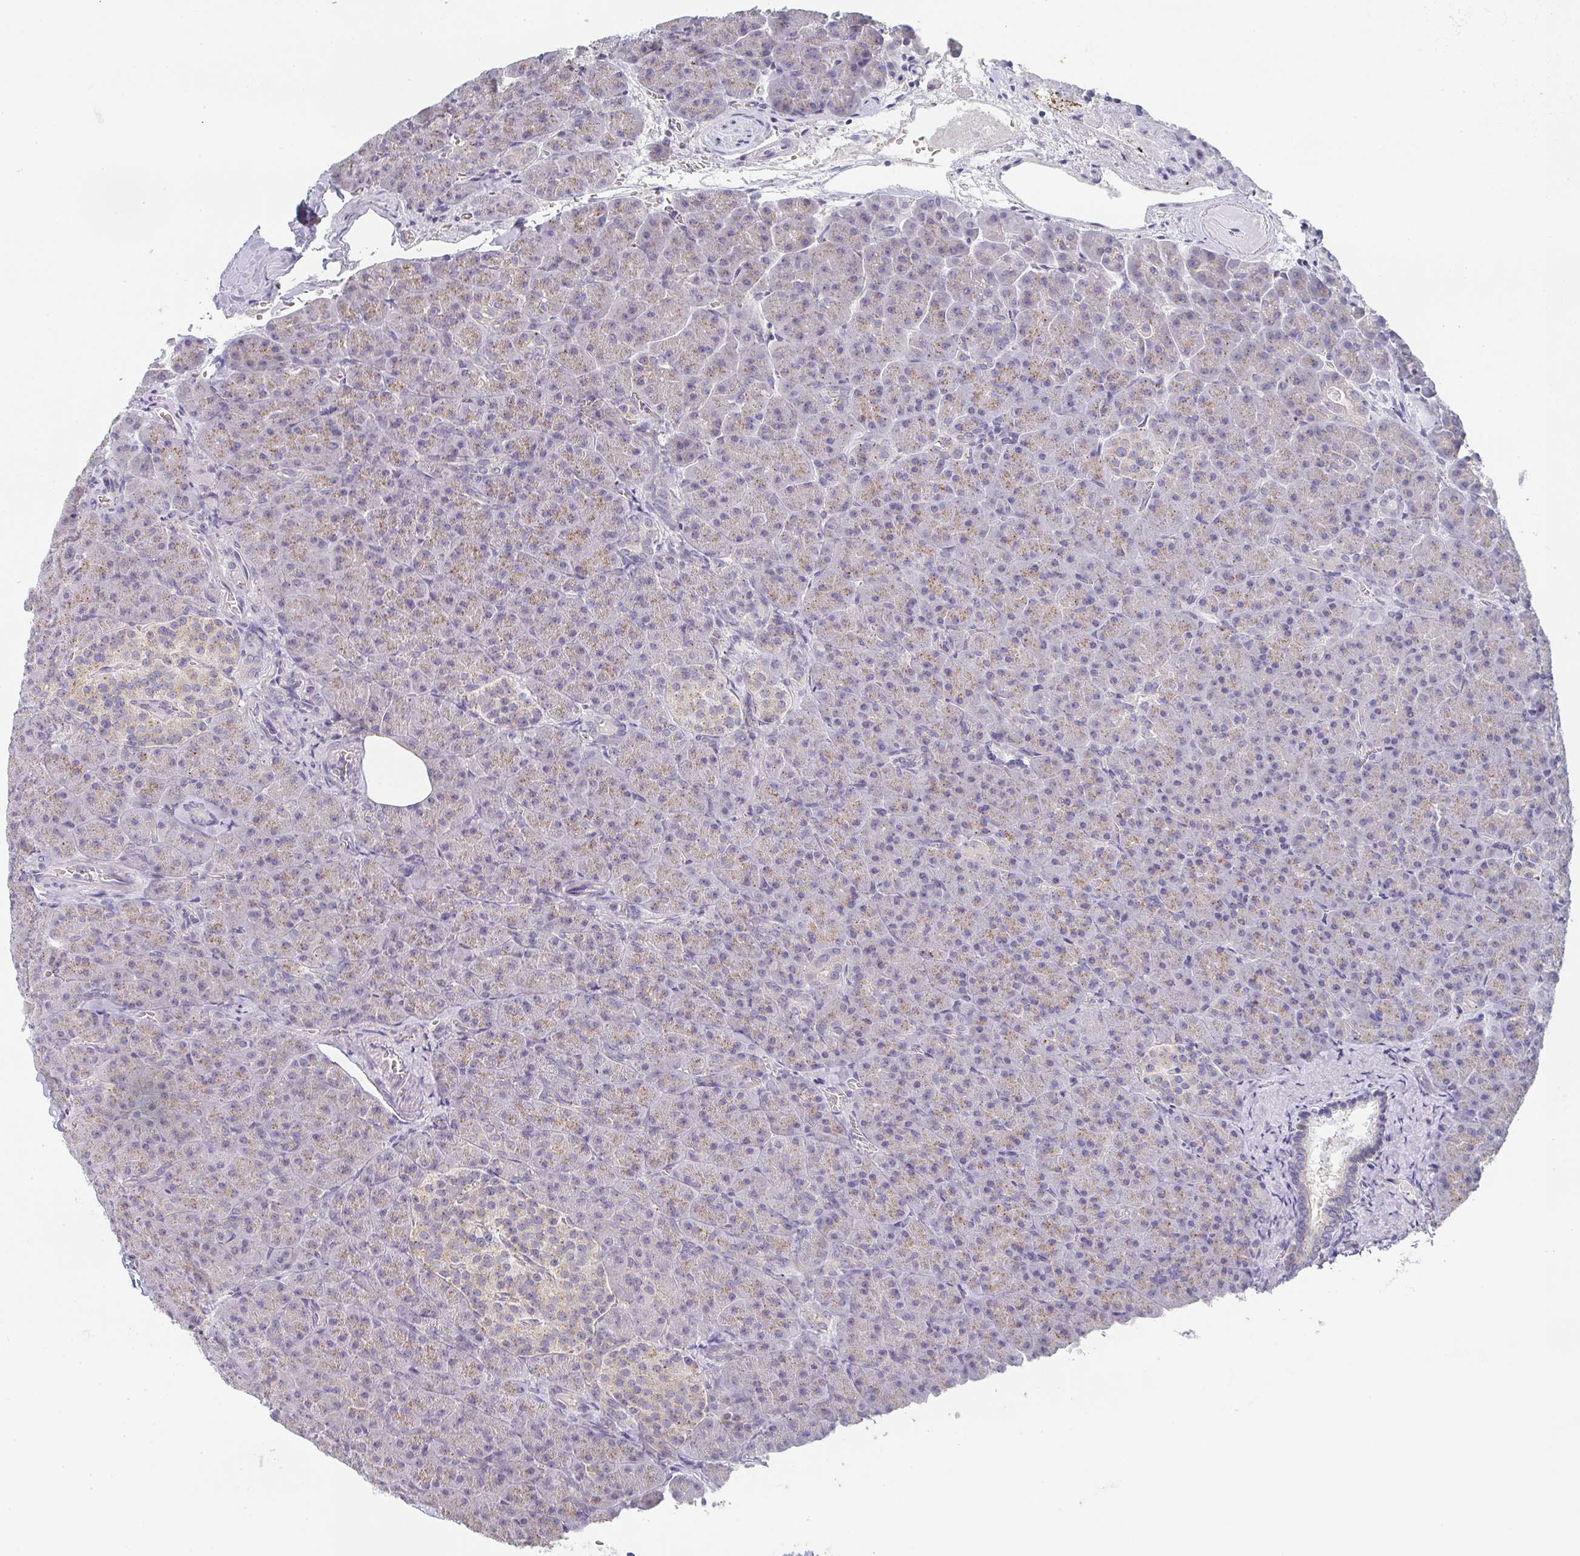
{"staining": {"intensity": "weak", "quantity": "25%-75%", "location": "cytoplasmic/membranous"}, "tissue": "pancreas", "cell_type": "Exocrine glandular cells", "image_type": "normal", "snomed": [{"axis": "morphology", "description": "Normal tissue, NOS"}, {"axis": "topography", "description": "Pancreas"}], "caption": "Benign pancreas was stained to show a protein in brown. There is low levels of weak cytoplasmic/membranous staining in about 25%-75% of exocrine glandular cells. The protein of interest is shown in brown color, while the nuclei are stained blue.", "gene": "CHMP5", "patient": {"sex": "female", "age": 74}}